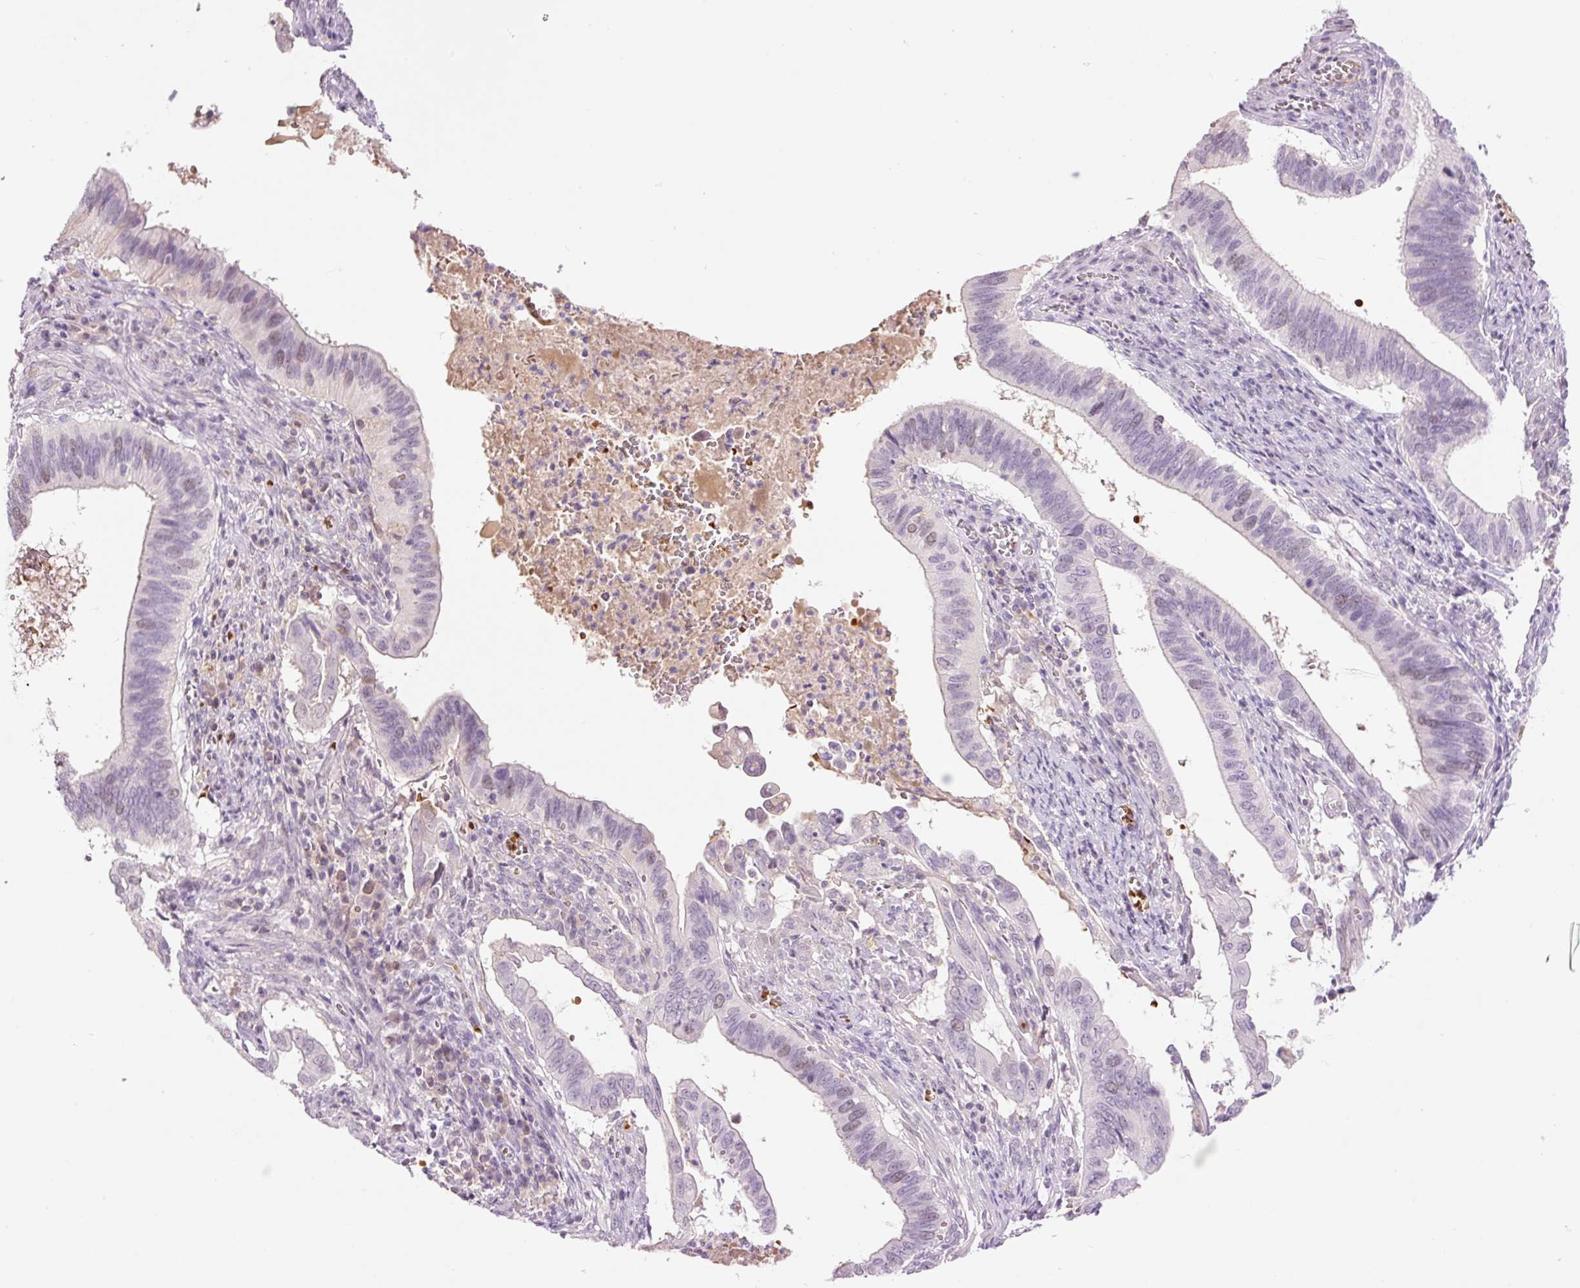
{"staining": {"intensity": "moderate", "quantity": "<25%", "location": "nuclear"}, "tissue": "cervical cancer", "cell_type": "Tumor cells", "image_type": "cancer", "snomed": [{"axis": "morphology", "description": "Adenocarcinoma, NOS"}, {"axis": "topography", "description": "Cervix"}], "caption": "The immunohistochemical stain shows moderate nuclear expression in tumor cells of cervical cancer tissue.", "gene": "LY6G6D", "patient": {"sex": "female", "age": 42}}